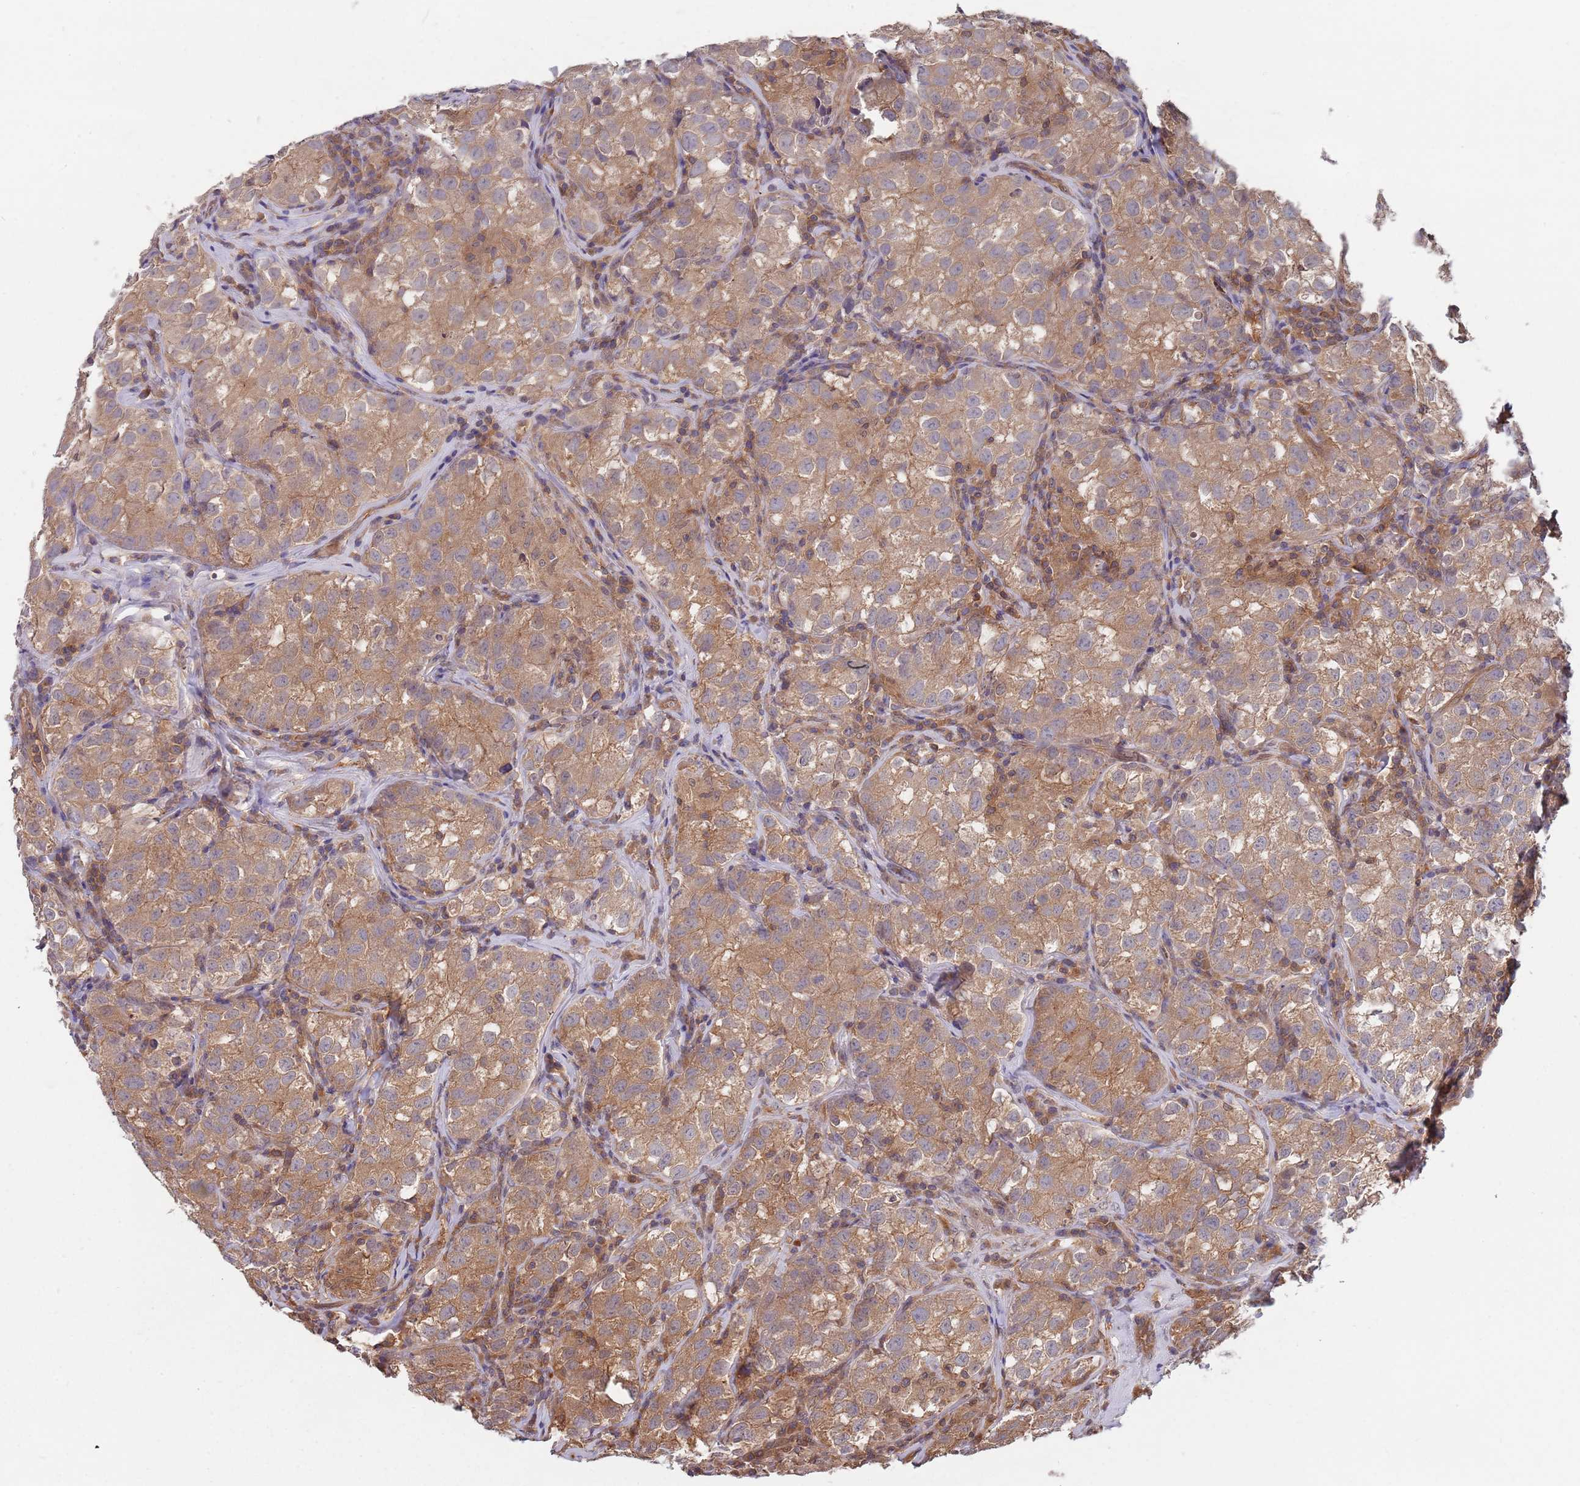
{"staining": {"intensity": "moderate", "quantity": ">75%", "location": "cytoplasmic/membranous"}, "tissue": "testis cancer", "cell_type": "Tumor cells", "image_type": "cancer", "snomed": [{"axis": "morphology", "description": "Seminoma, NOS"}, {"axis": "morphology", "description": "Carcinoma, Embryonal, NOS"}, {"axis": "topography", "description": "Testis"}], "caption": "This is an image of immunohistochemistry (IHC) staining of testis cancer (embryonal carcinoma), which shows moderate expression in the cytoplasmic/membranous of tumor cells.", "gene": "GSDMD", "patient": {"sex": "male", "age": 43}}